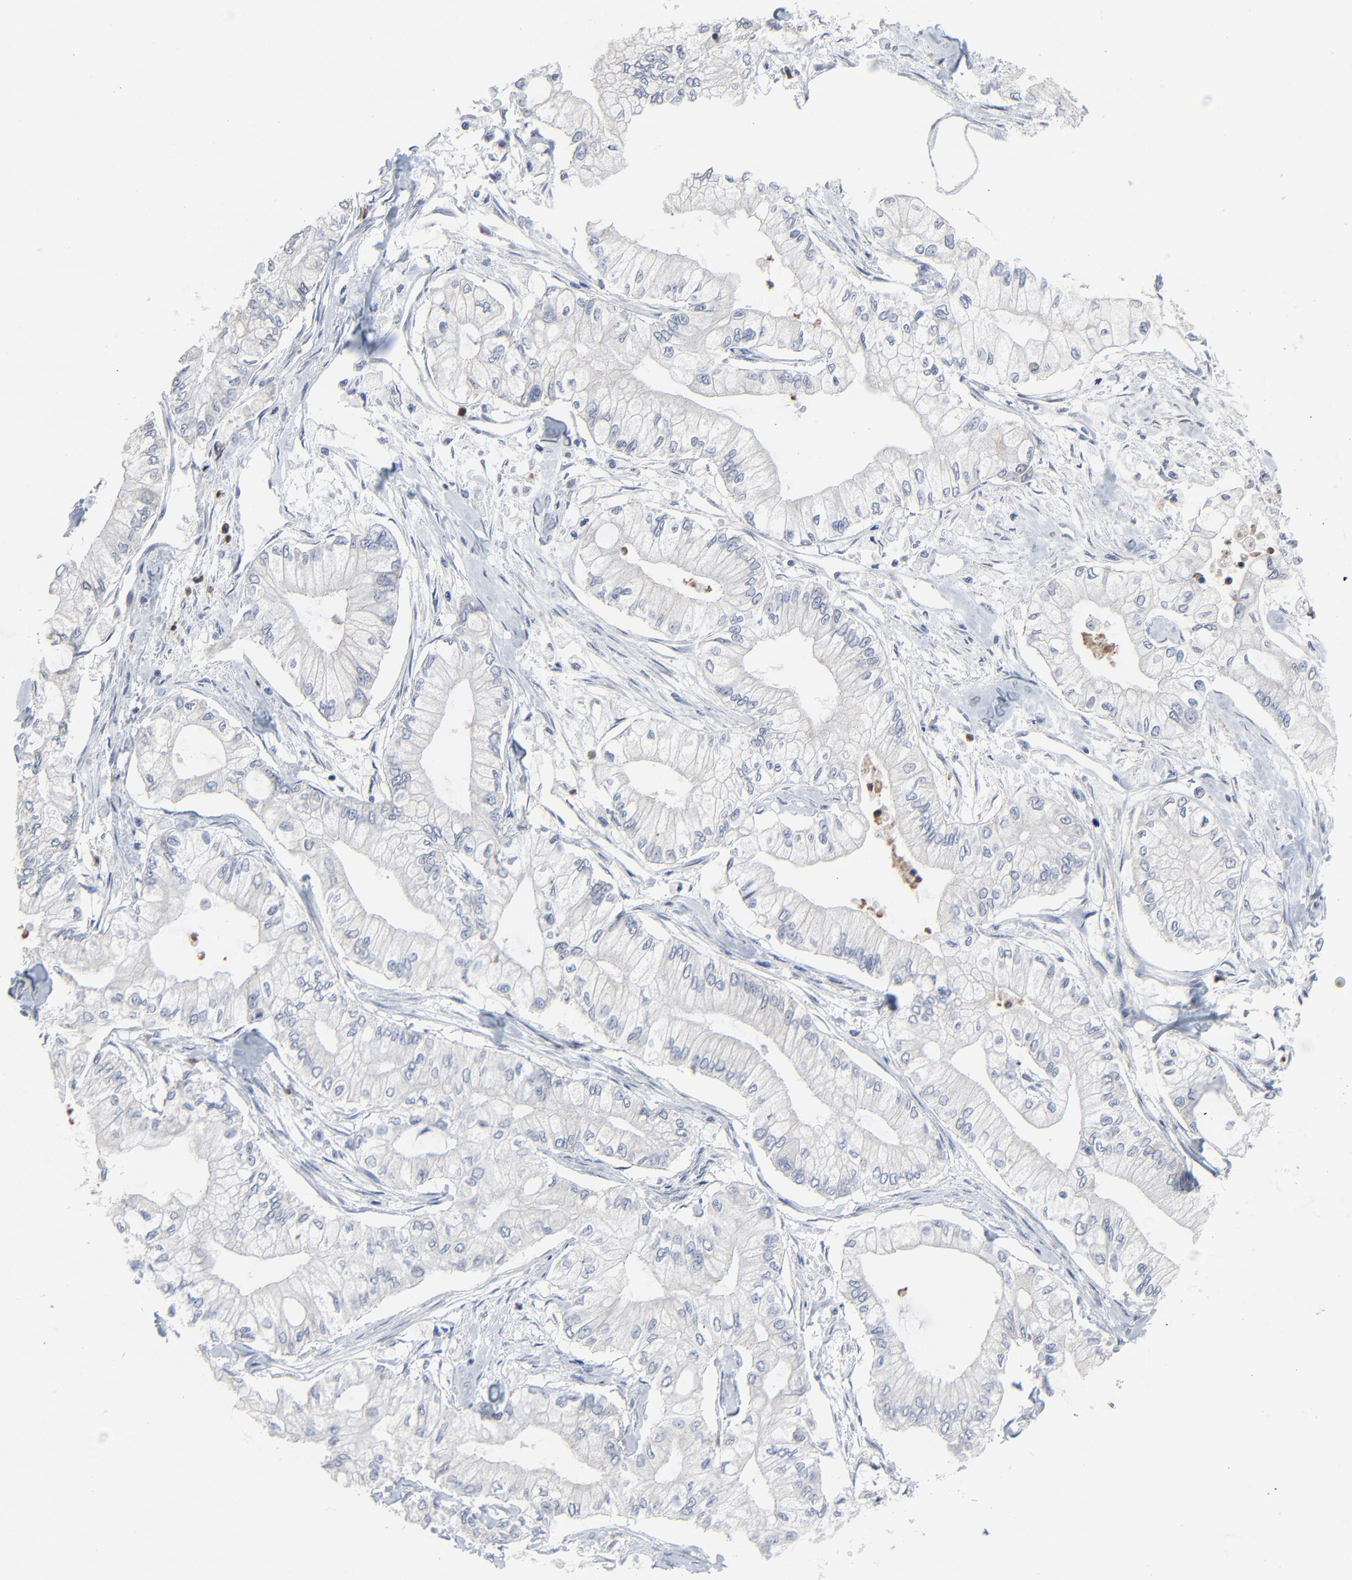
{"staining": {"intensity": "negative", "quantity": "none", "location": "none"}, "tissue": "pancreatic cancer", "cell_type": "Tumor cells", "image_type": "cancer", "snomed": [{"axis": "morphology", "description": "Adenocarcinoma, NOS"}, {"axis": "topography", "description": "Pancreas"}], "caption": "A high-resolution micrograph shows immunohistochemistry staining of adenocarcinoma (pancreatic), which demonstrates no significant positivity in tumor cells.", "gene": "BIRC3", "patient": {"sex": "male", "age": 79}}